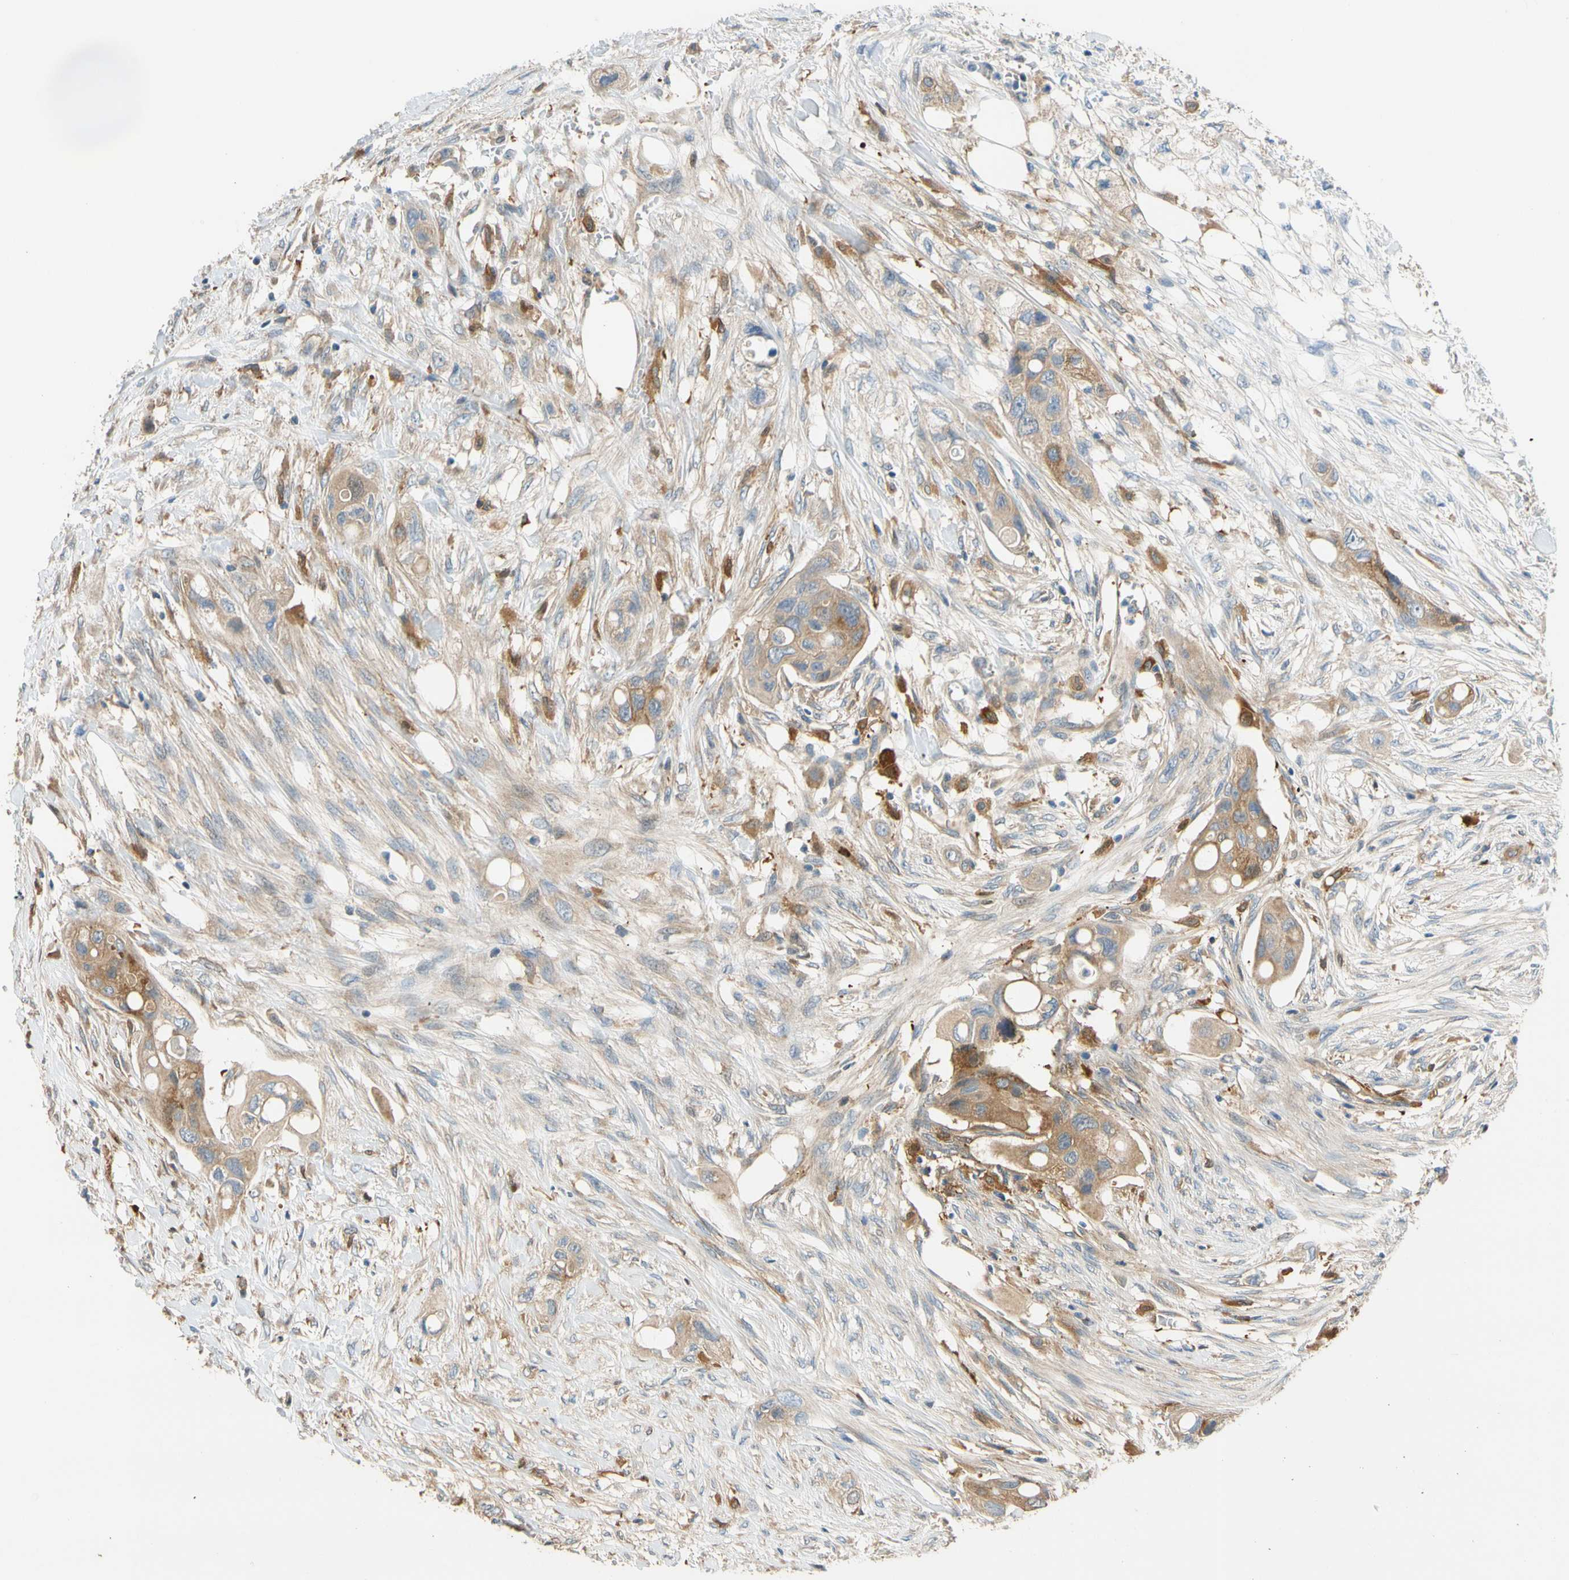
{"staining": {"intensity": "moderate", "quantity": ">75%", "location": "cytoplasmic/membranous"}, "tissue": "colorectal cancer", "cell_type": "Tumor cells", "image_type": "cancer", "snomed": [{"axis": "morphology", "description": "Adenocarcinoma, NOS"}, {"axis": "topography", "description": "Colon"}], "caption": "Human adenocarcinoma (colorectal) stained with a protein marker demonstrates moderate staining in tumor cells.", "gene": "PARP14", "patient": {"sex": "female", "age": 57}}